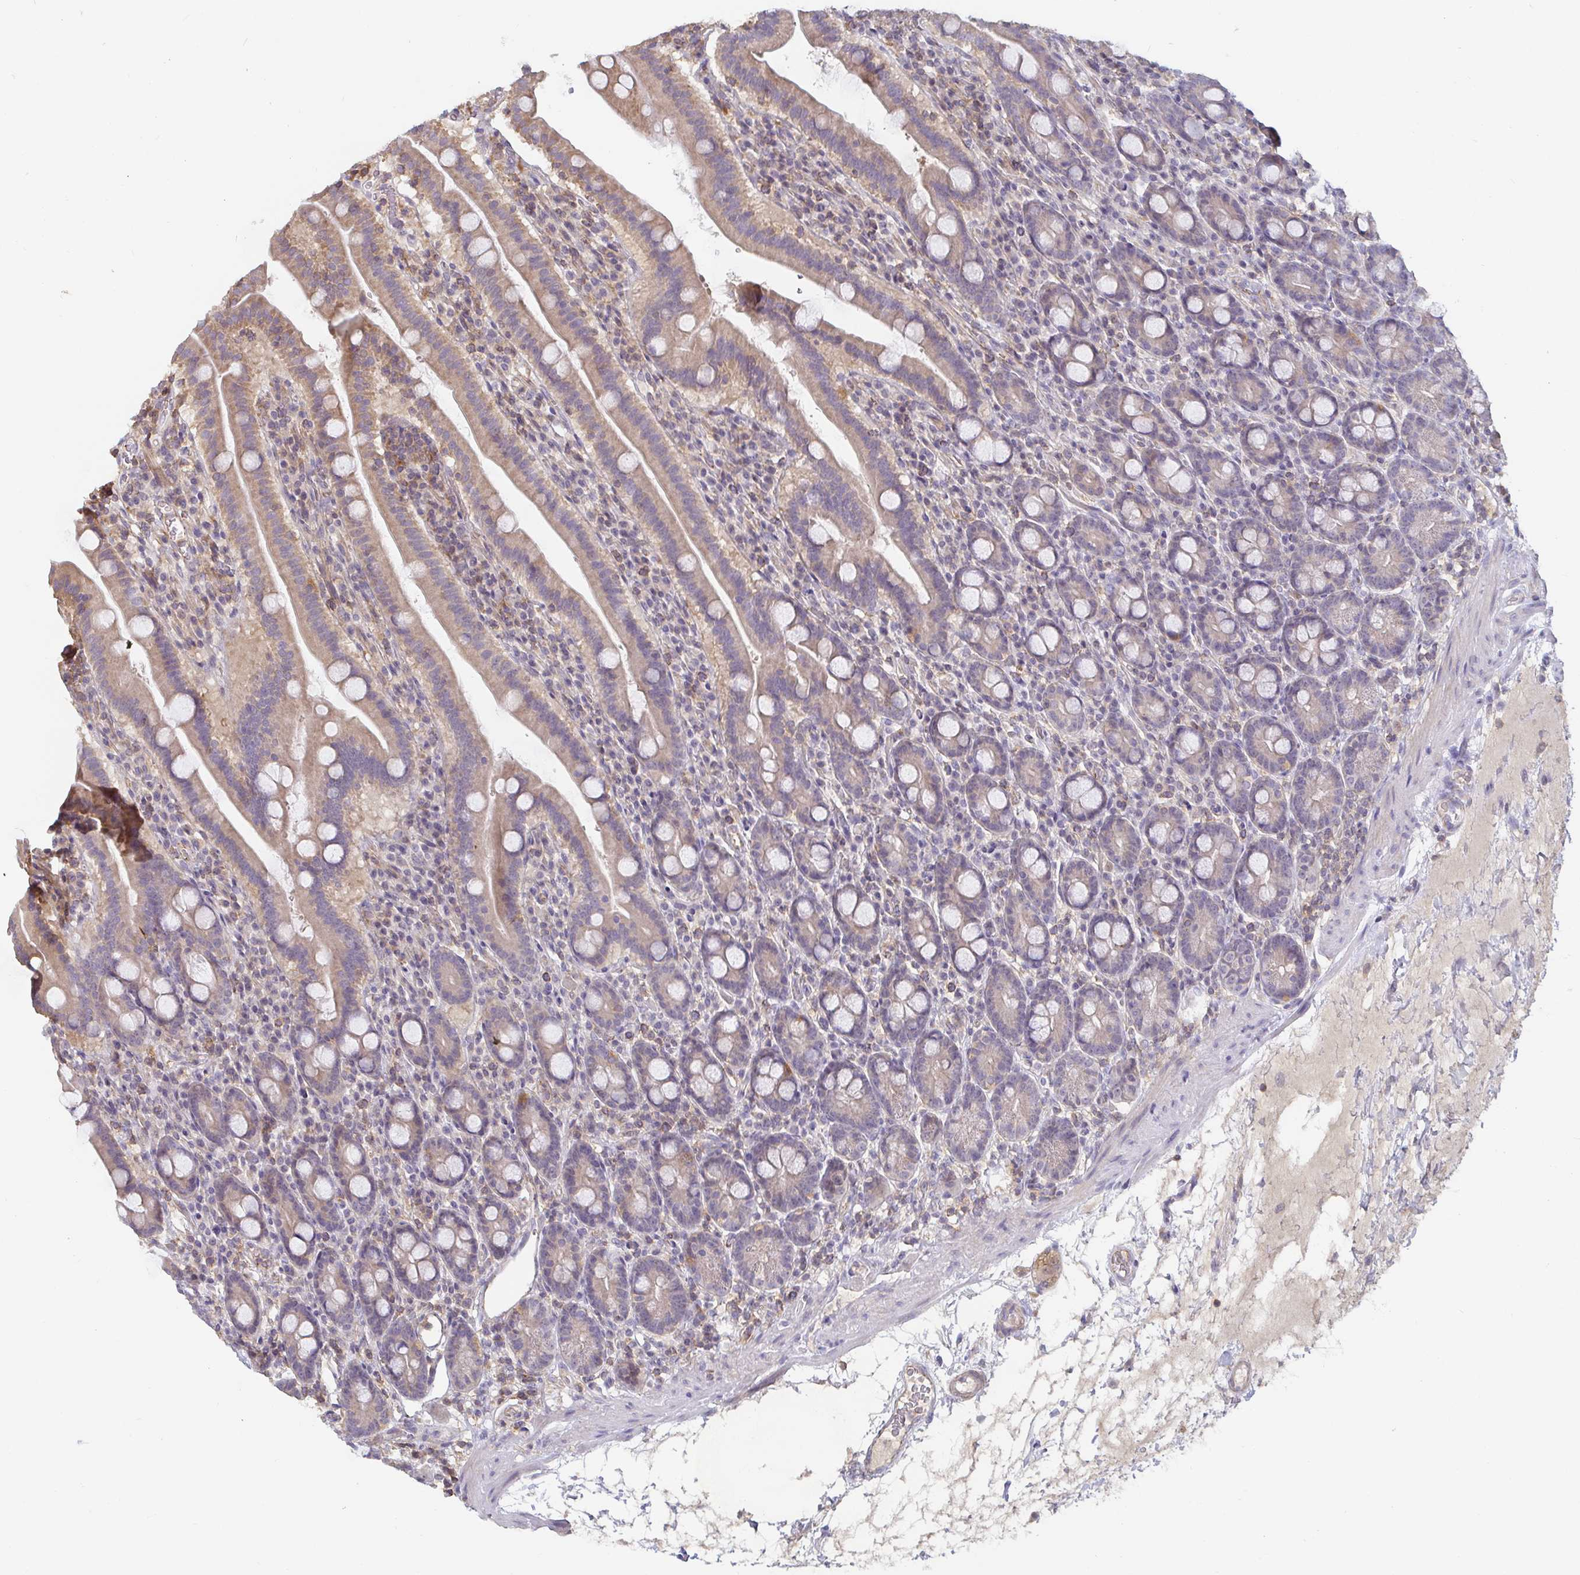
{"staining": {"intensity": "weak", "quantity": "25%-75%", "location": "cytoplasmic/membranous"}, "tissue": "small intestine", "cell_type": "Glandular cells", "image_type": "normal", "snomed": [{"axis": "morphology", "description": "Normal tissue, NOS"}, {"axis": "topography", "description": "Small intestine"}], "caption": "Immunohistochemistry (IHC) histopathology image of unremarkable small intestine stained for a protein (brown), which demonstrates low levels of weak cytoplasmic/membranous positivity in about 25%-75% of glandular cells.", "gene": "CDH18", "patient": {"sex": "male", "age": 26}}